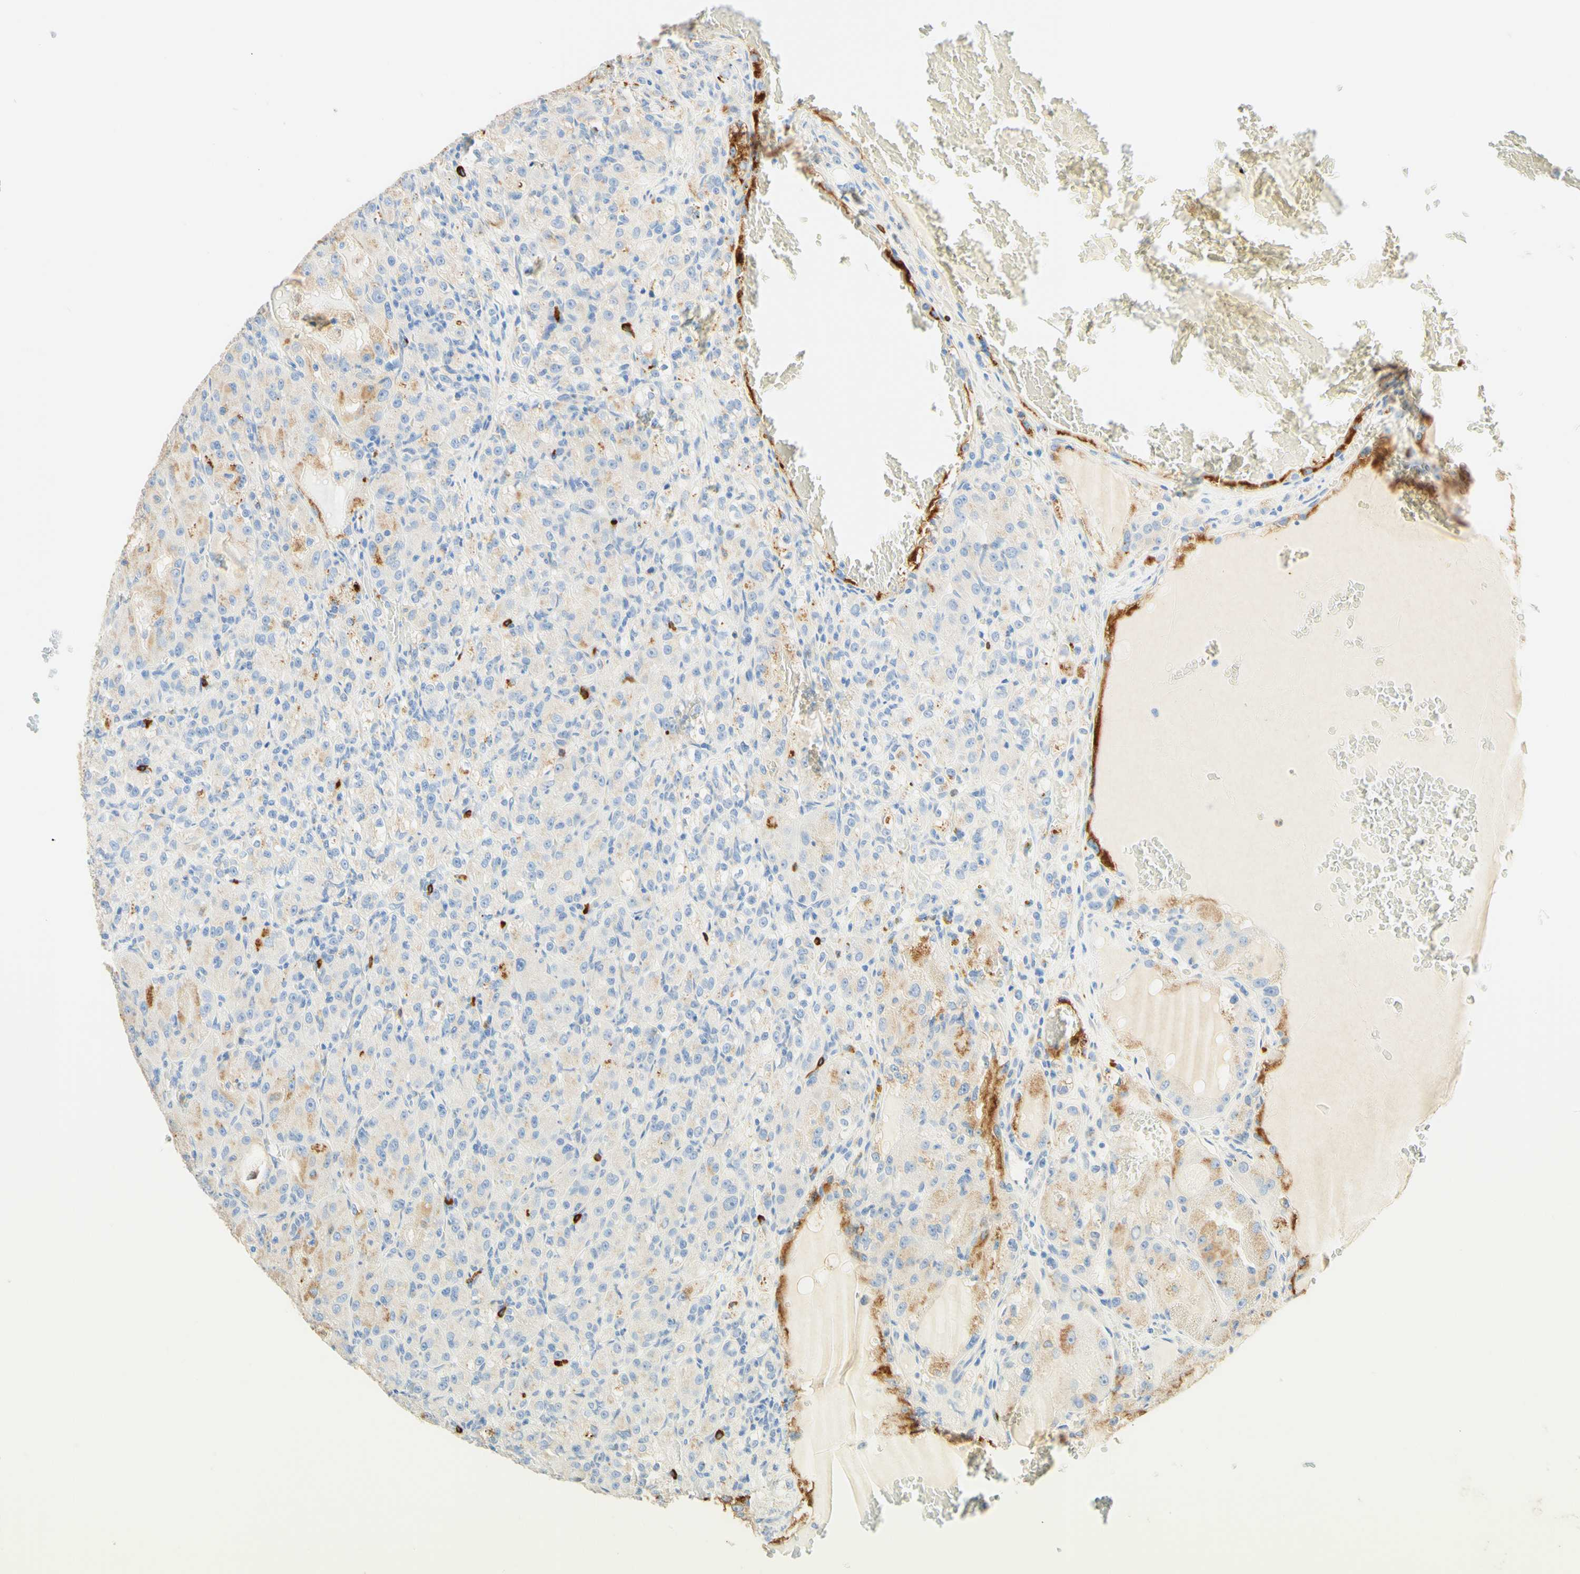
{"staining": {"intensity": "moderate", "quantity": "<25%", "location": "cytoplasmic/membranous"}, "tissue": "renal cancer", "cell_type": "Tumor cells", "image_type": "cancer", "snomed": [{"axis": "morphology", "description": "Adenocarcinoma, NOS"}, {"axis": "topography", "description": "Kidney"}], "caption": "Immunohistochemistry of human adenocarcinoma (renal) demonstrates low levels of moderate cytoplasmic/membranous staining in approximately <25% of tumor cells.", "gene": "CD63", "patient": {"sex": "male", "age": 61}}